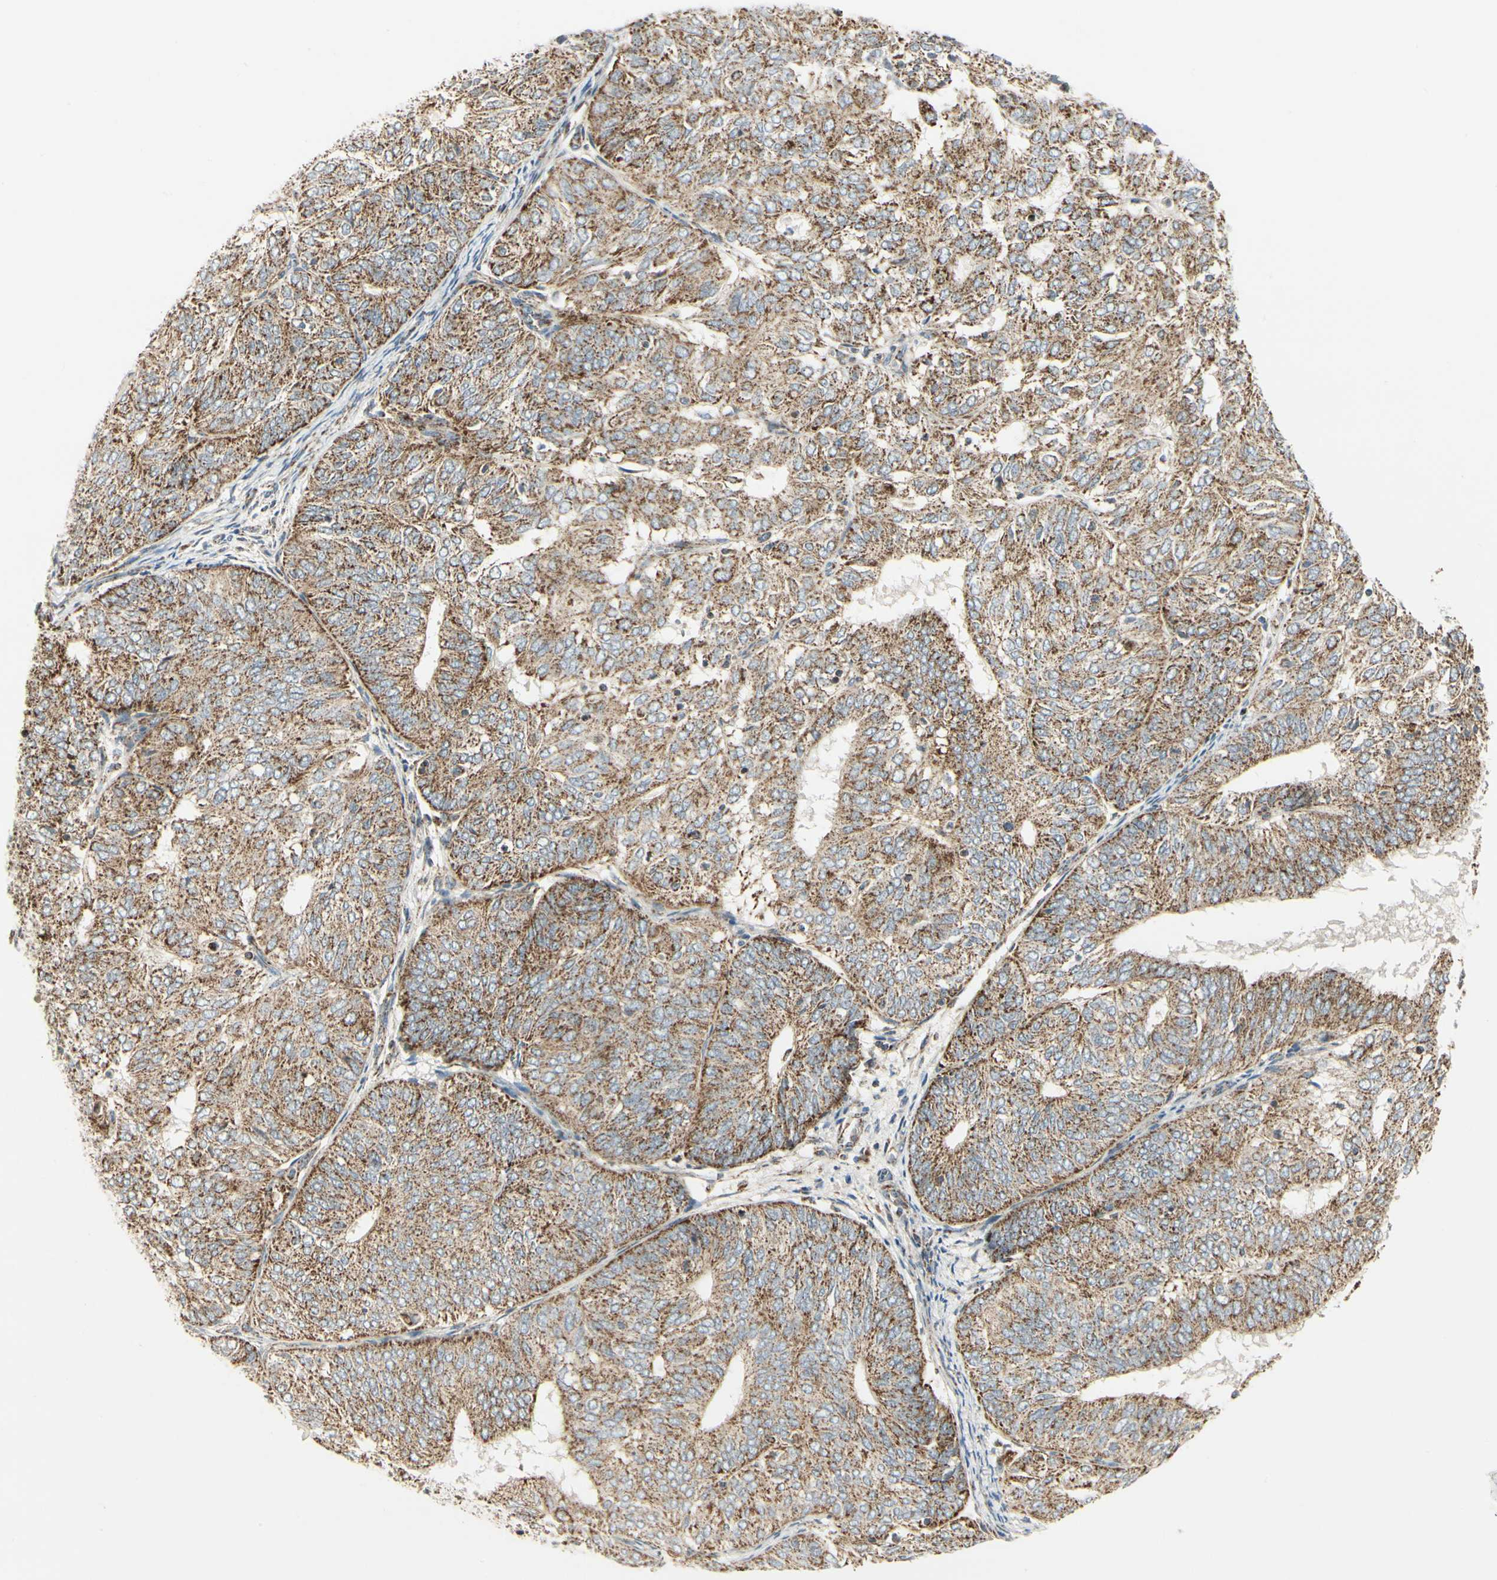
{"staining": {"intensity": "strong", "quantity": ">75%", "location": "cytoplasmic/membranous"}, "tissue": "endometrial cancer", "cell_type": "Tumor cells", "image_type": "cancer", "snomed": [{"axis": "morphology", "description": "Adenocarcinoma, NOS"}, {"axis": "topography", "description": "Uterus"}], "caption": "Adenocarcinoma (endometrial) stained with DAB (3,3'-diaminobenzidine) IHC displays high levels of strong cytoplasmic/membranous positivity in approximately >75% of tumor cells. (IHC, brightfield microscopy, high magnification).", "gene": "ANKS6", "patient": {"sex": "female", "age": 60}}